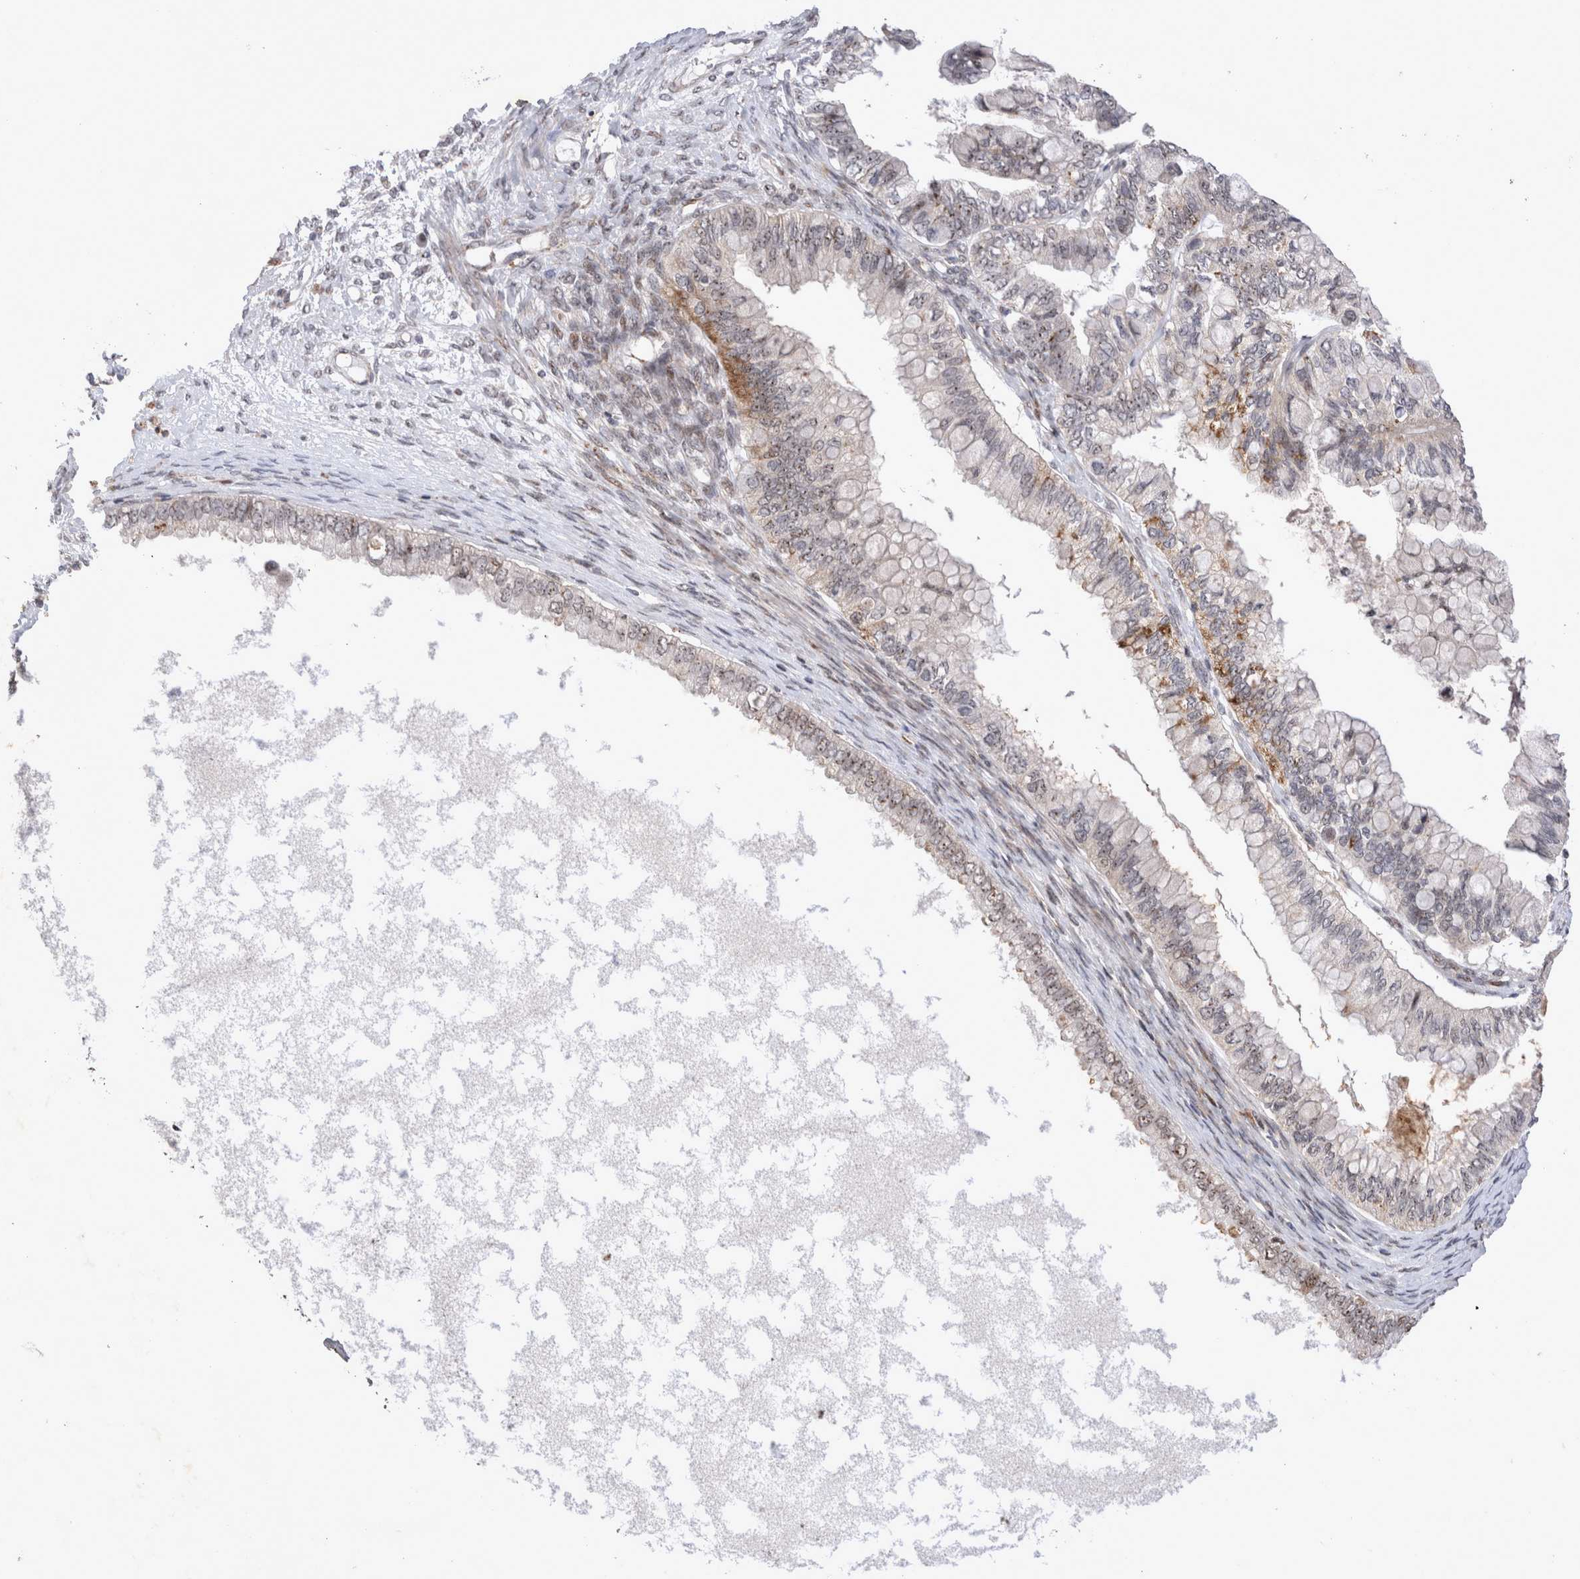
{"staining": {"intensity": "weak", "quantity": "25%-75%", "location": "nuclear"}, "tissue": "ovarian cancer", "cell_type": "Tumor cells", "image_type": "cancer", "snomed": [{"axis": "morphology", "description": "Cystadenocarcinoma, mucinous, NOS"}, {"axis": "topography", "description": "Ovary"}], "caption": "This is an image of immunohistochemistry staining of ovarian cancer, which shows weak staining in the nuclear of tumor cells.", "gene": "STK11", "patient": {"sex": "female", "age": 80}}